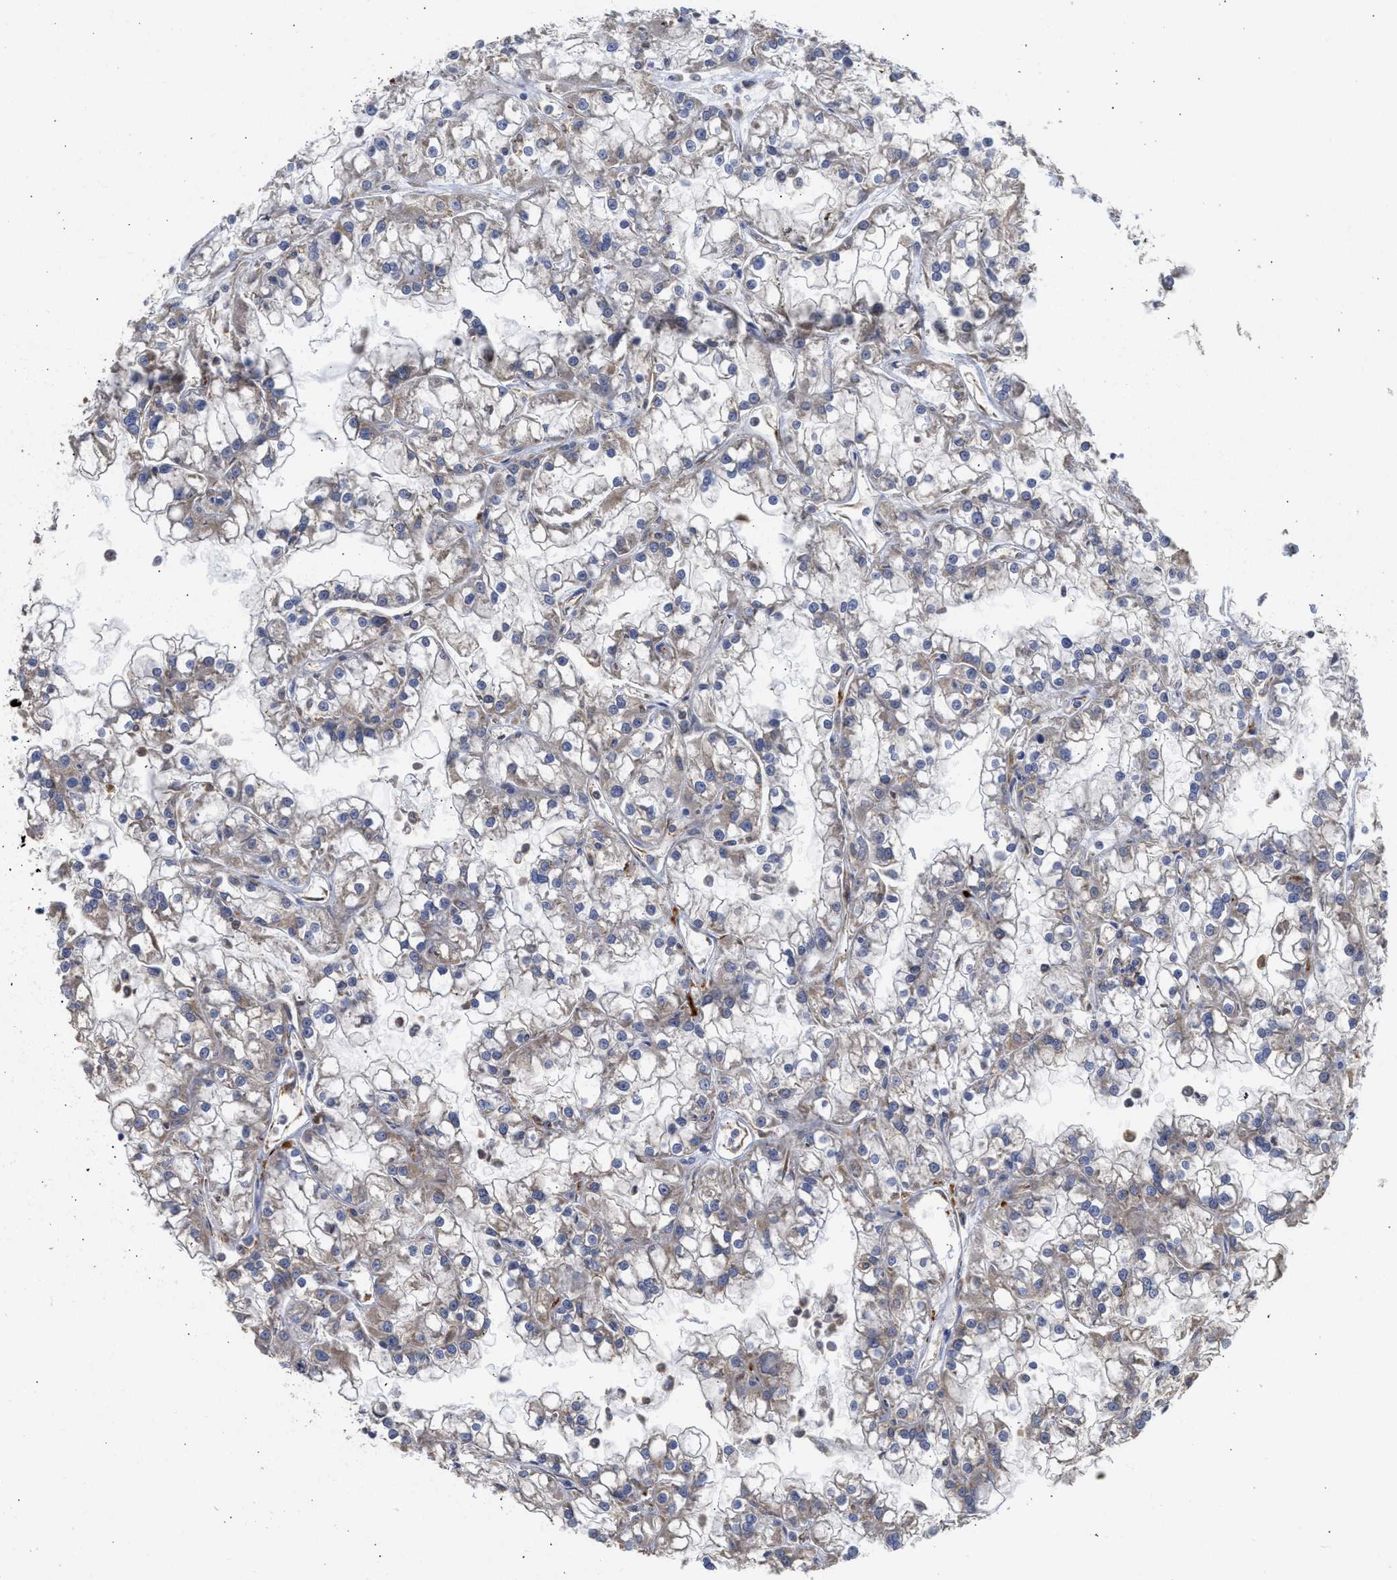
{"staining": {"intensity": "weak", "quantity": "<25%", "location": "cytoplasmic/membranous"}, "tissue": "renal cancer", "cell_type": "Tumor cells", "image_type": "cancer", "snomed": [{"axis": "morphology", "description": "Adenocarcinoma, NOS"}, {"axis": "topography", "description": "Kidney"}], "caption": "Renal cancer was stained to show a protein in brown. There is no significant positivity in tumor cells. (DAB (3,3'-diaminobenzidine) immunohistochemistry, high magnification).", "gene": "TMED1", "patient": {"sex": "female", "age": 52}}